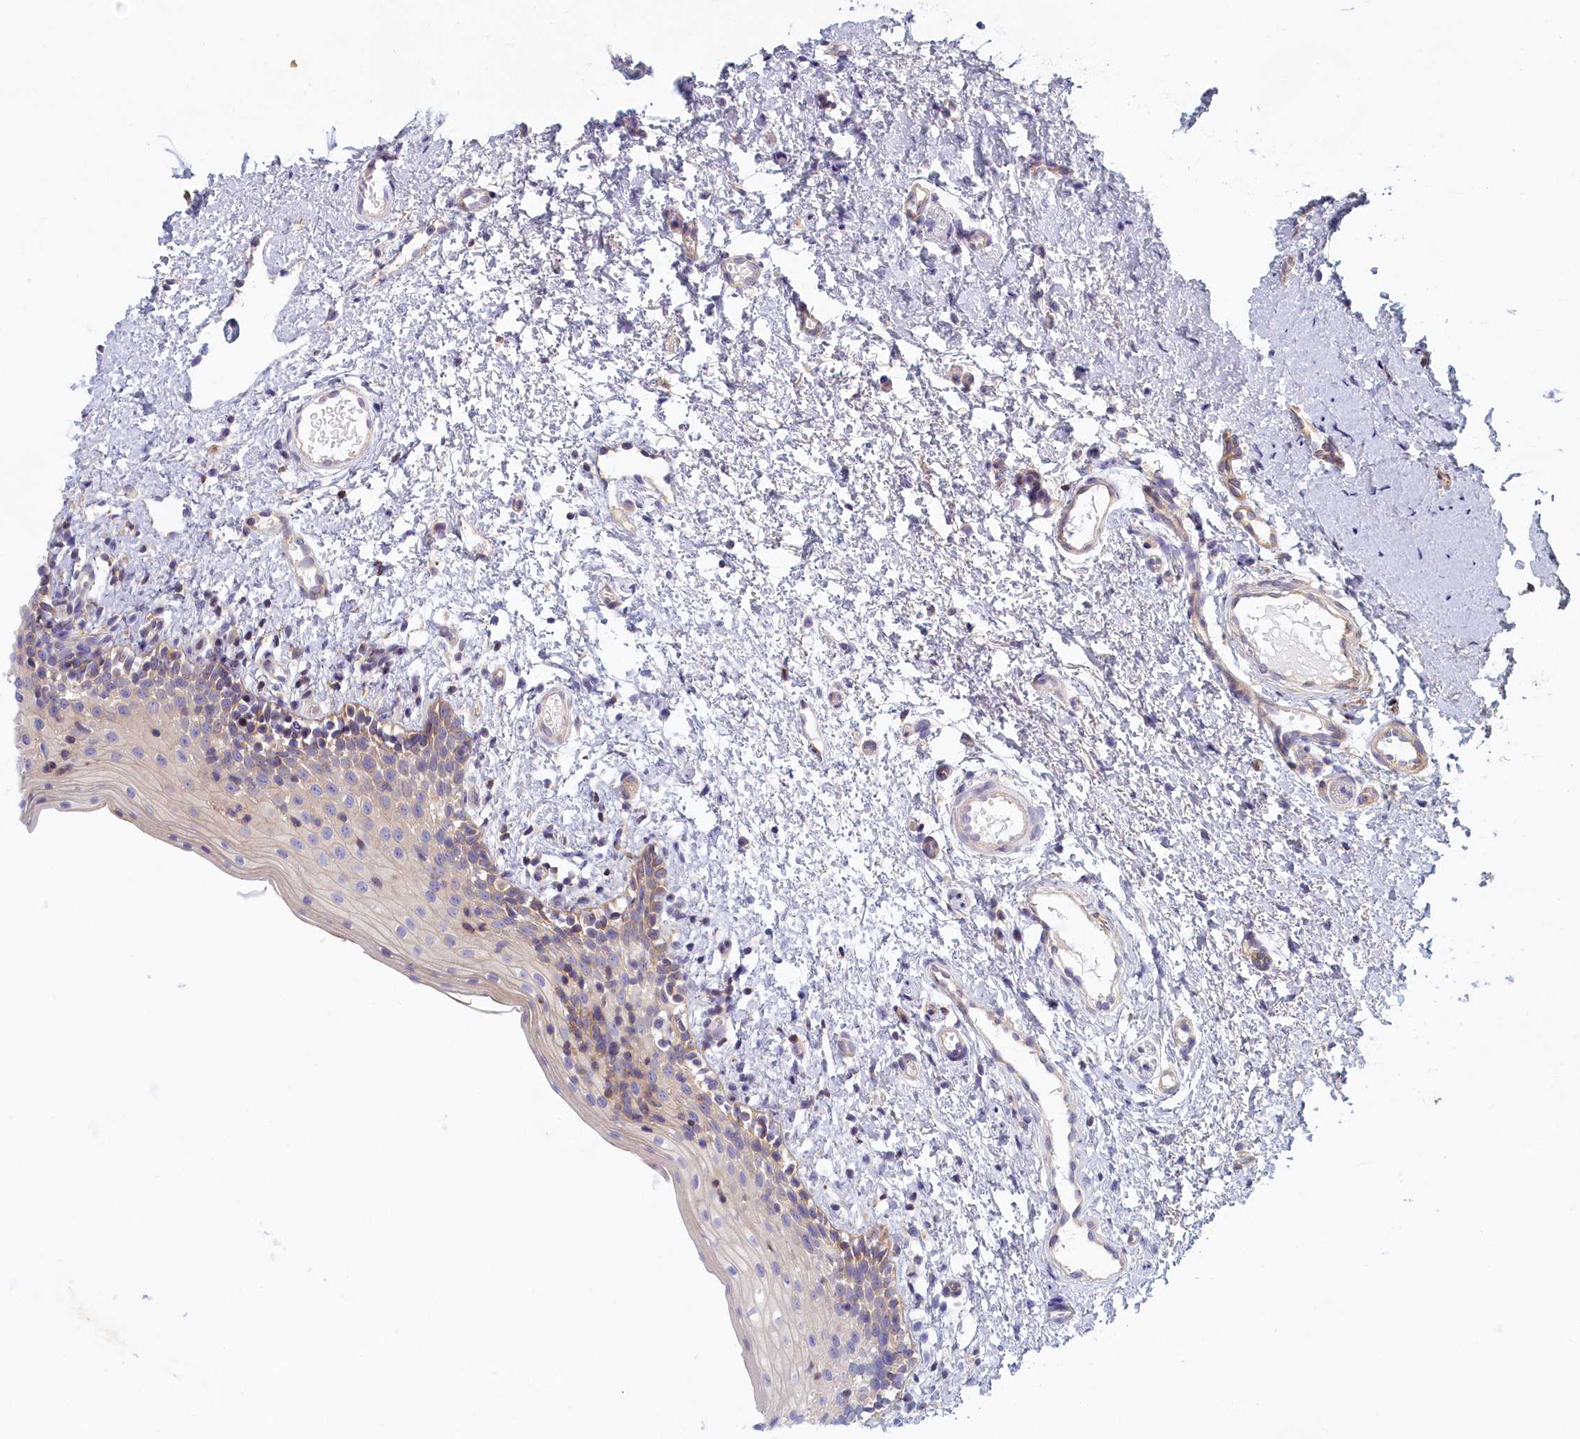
{"staining": {"intensity": "negative", "quantity": "none", "location": "none"}, "tissue": "oral mucosa", "cell_type": "Squamous epithelial cells", "image_type": "normal", "snomed": [{"axis": "morphology", "description": "Normal tissue, NOS"}, {"axis": "topography", "description": "Oral tissue"}], "caption": "IHC of normal oral mucosa displays no positivity in squamous epithelial cells.", "gene": "NOL10", "patient": {"sex": "female", "age": 13}}